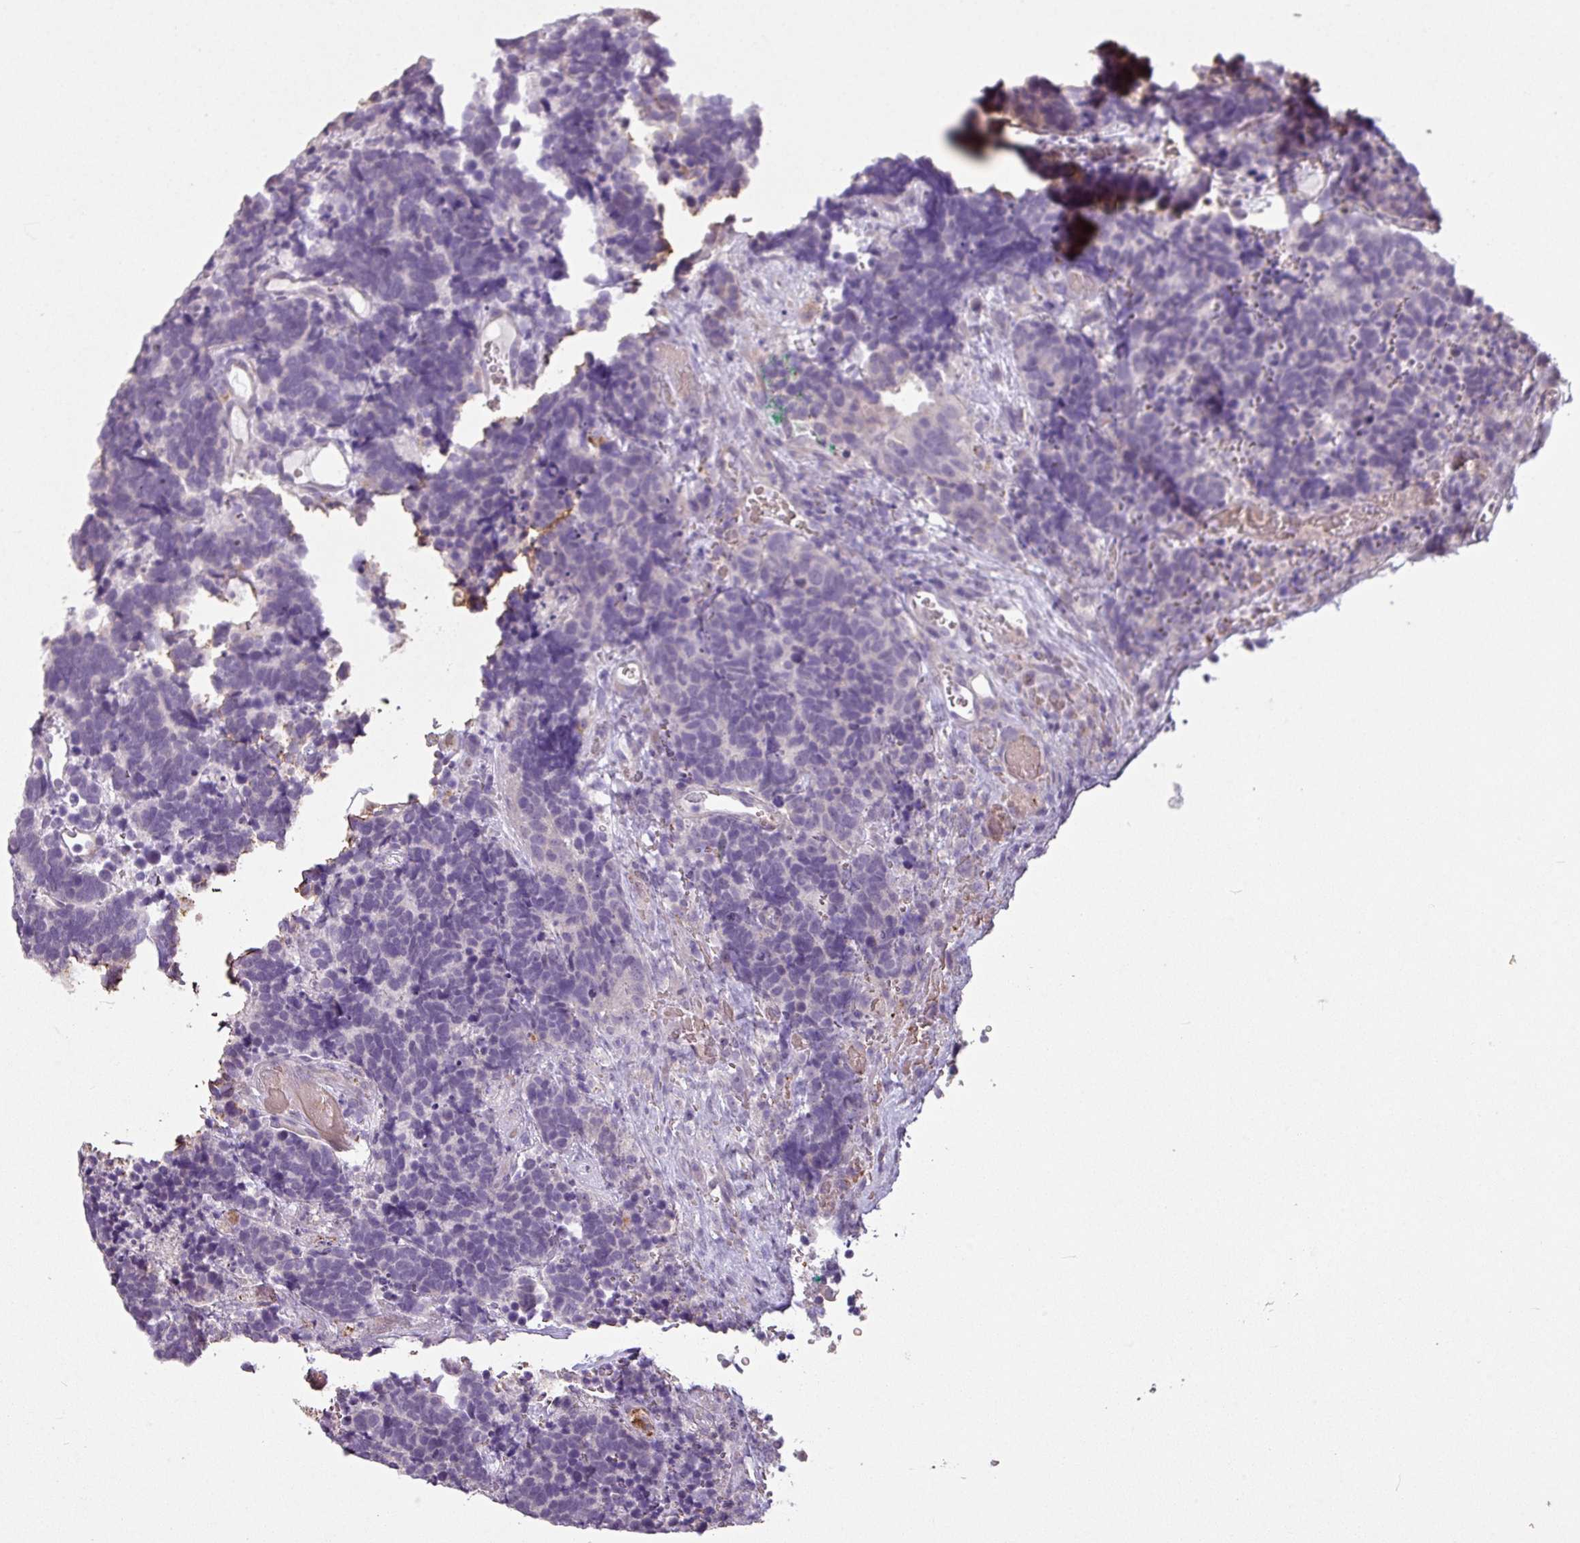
{"staining": {"intensity": "negative", "quantity": "none", "location": "none"}, "tissue": "carcinoid", "cell_type": "Tumor cells", "image_type": "cancer", "snomed": [{"axis": "morphology", "description": "Carcinoma, NOS"}, {"axis": "morphology", "description": "Carcinoid, malignant, NOS"}, {"axis": "topography", "description": "Urinary bladder"}], "caption": "Immunohistochemistry photomicrograph of neoplastic tissue: carcinoid stained with DAB (3,3'-diaminobenzidine) displays no significant protein positivity in tumor cells.", "gene": "NHSL2", "patient": {"sex": "male", "age": 57}}